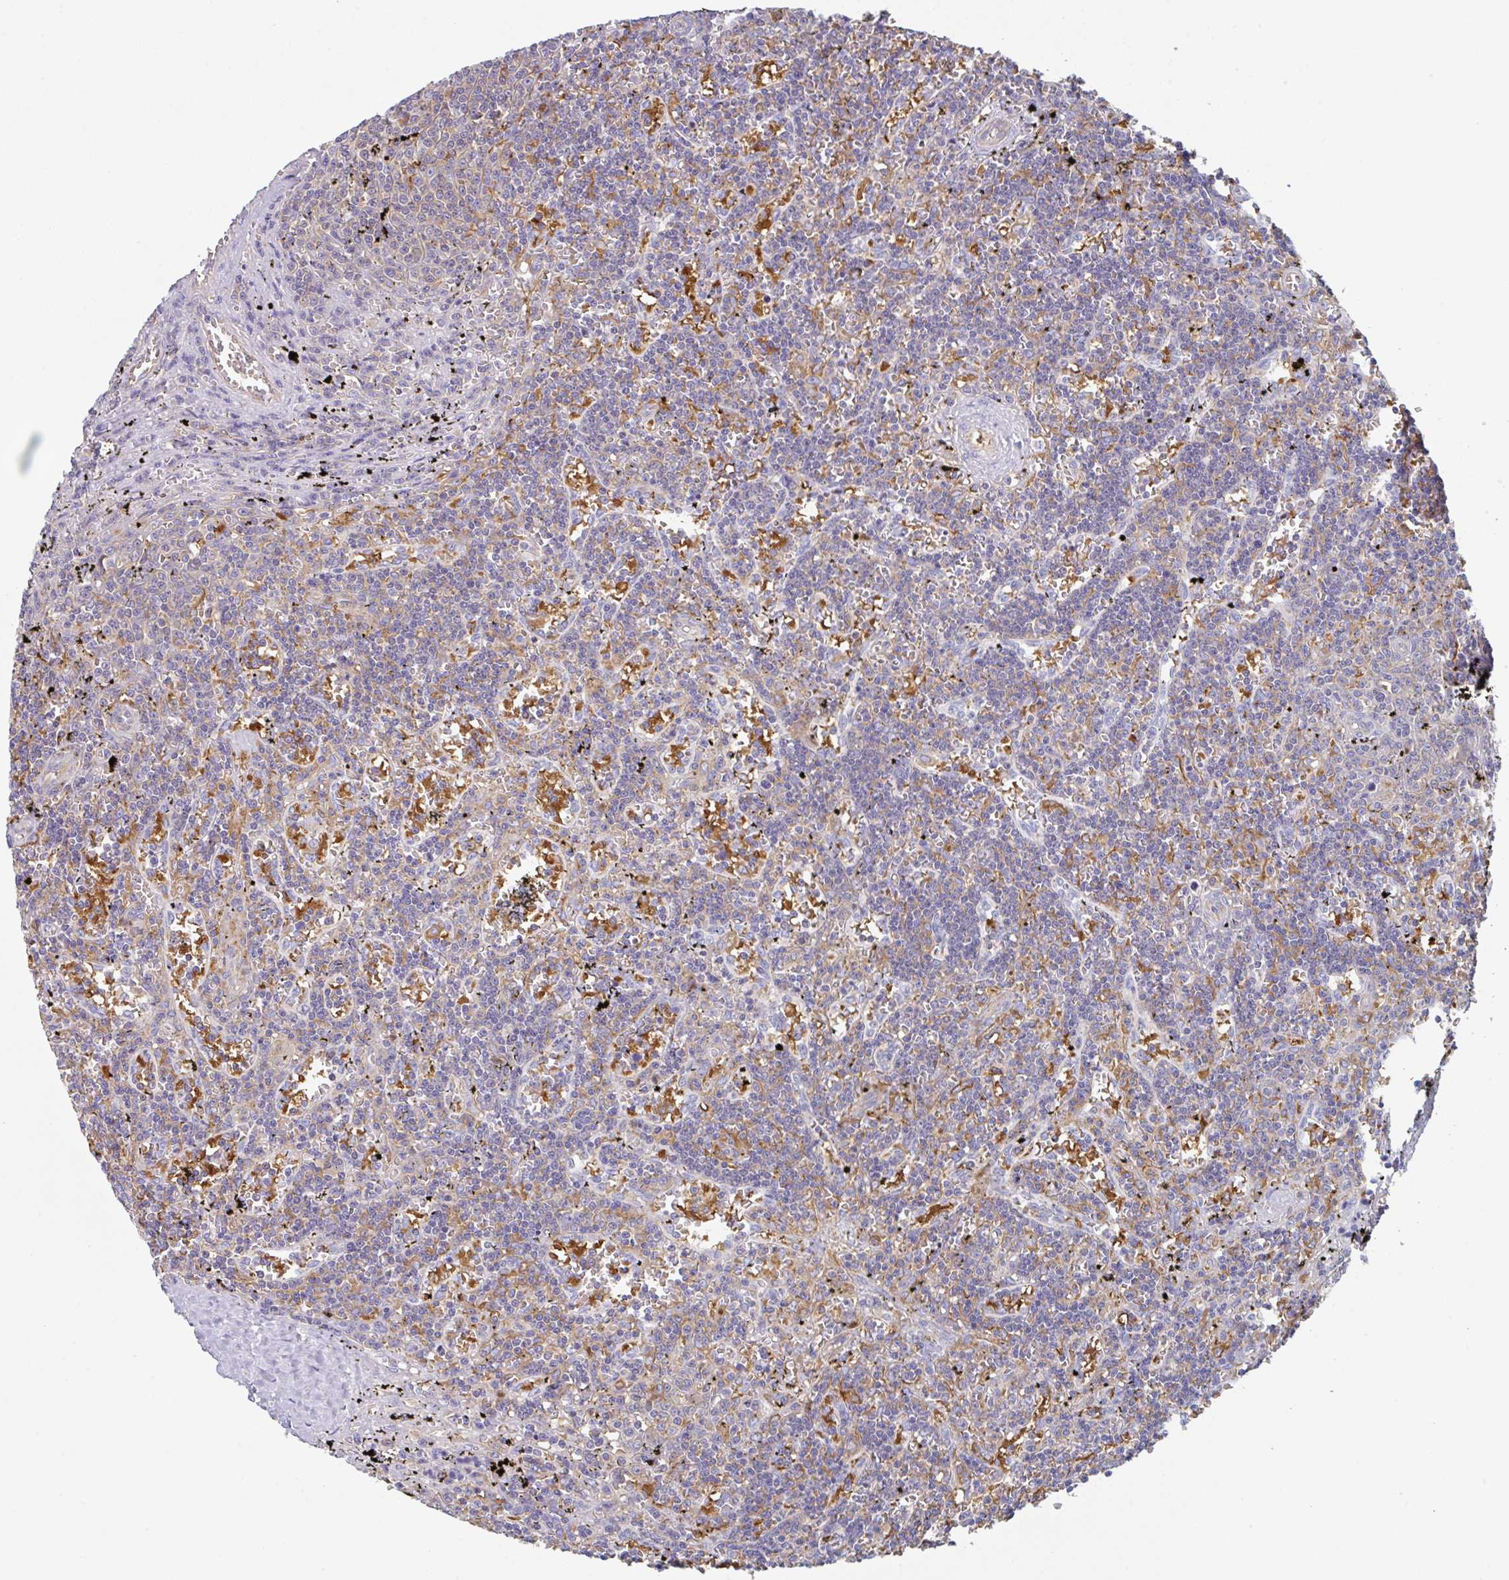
{"staining": {"intensity": "negative", "quantity": "none", "location": "none"}, "tissue": "lymphoma", "cell_type": "Tumor cells", "image_type": "cancer", "snomed": [{"axis": "morphology", "description": "Malignant lymphoma, non-Hodgkin's type, Low grade"}, {"axis": "topography", "description": "Spleen"}], "caption": "A micrograph of malignant lymphoma, non-Hodgkin's type (low-grade) stained for a protein shows no brown staining in tumor cells. The staining is performed using DAB brown chromogen with nuclei counter-stained in using hematoxylin.", "gene": "AMPD2", "patient": {"sex": "male", "age": 60}}